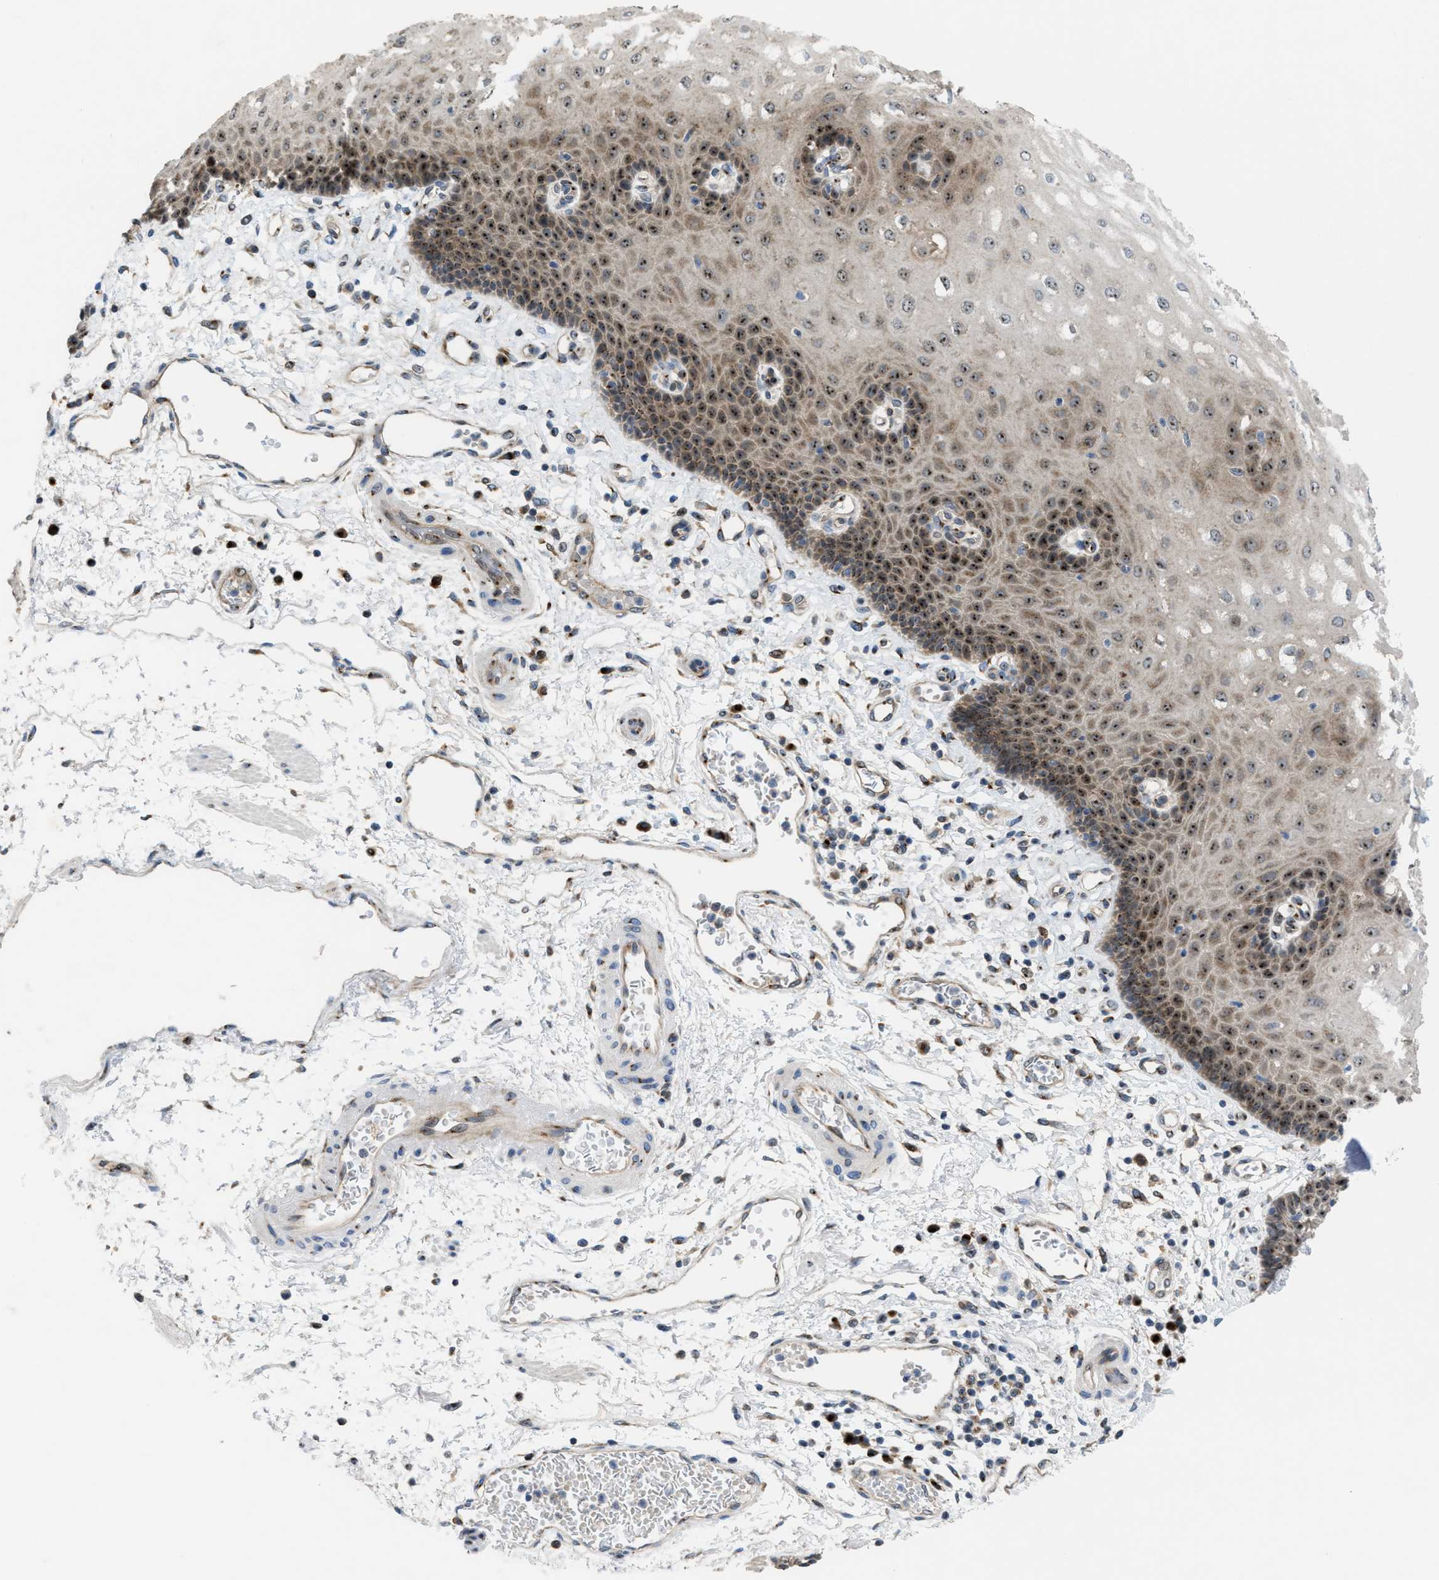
{"staining": {"intensity": "strong", "quantity": ">75%", "location": "cytoplasmic/membranous,nuclear"}, "tissue": "esophagus", "cell_type": "Squamous epithelial cells", "image_type": "normal", "snomed": [{"axis": "morphology", "description": "Normal tissue, NOS"}, {"axis": "topography", "description": "Esophagus"}], "caption": "Immunohistochemistry (IHC) histopathology image of normal human esophagus stained for a protein (brown), which exhibits high levels of strong cytoplasmic/membranous,nuclear staining in approximately >75% of squamous epithelial cells.", "gene": "SLC38A10", "patient": {"sex": "male", "age": 54}}